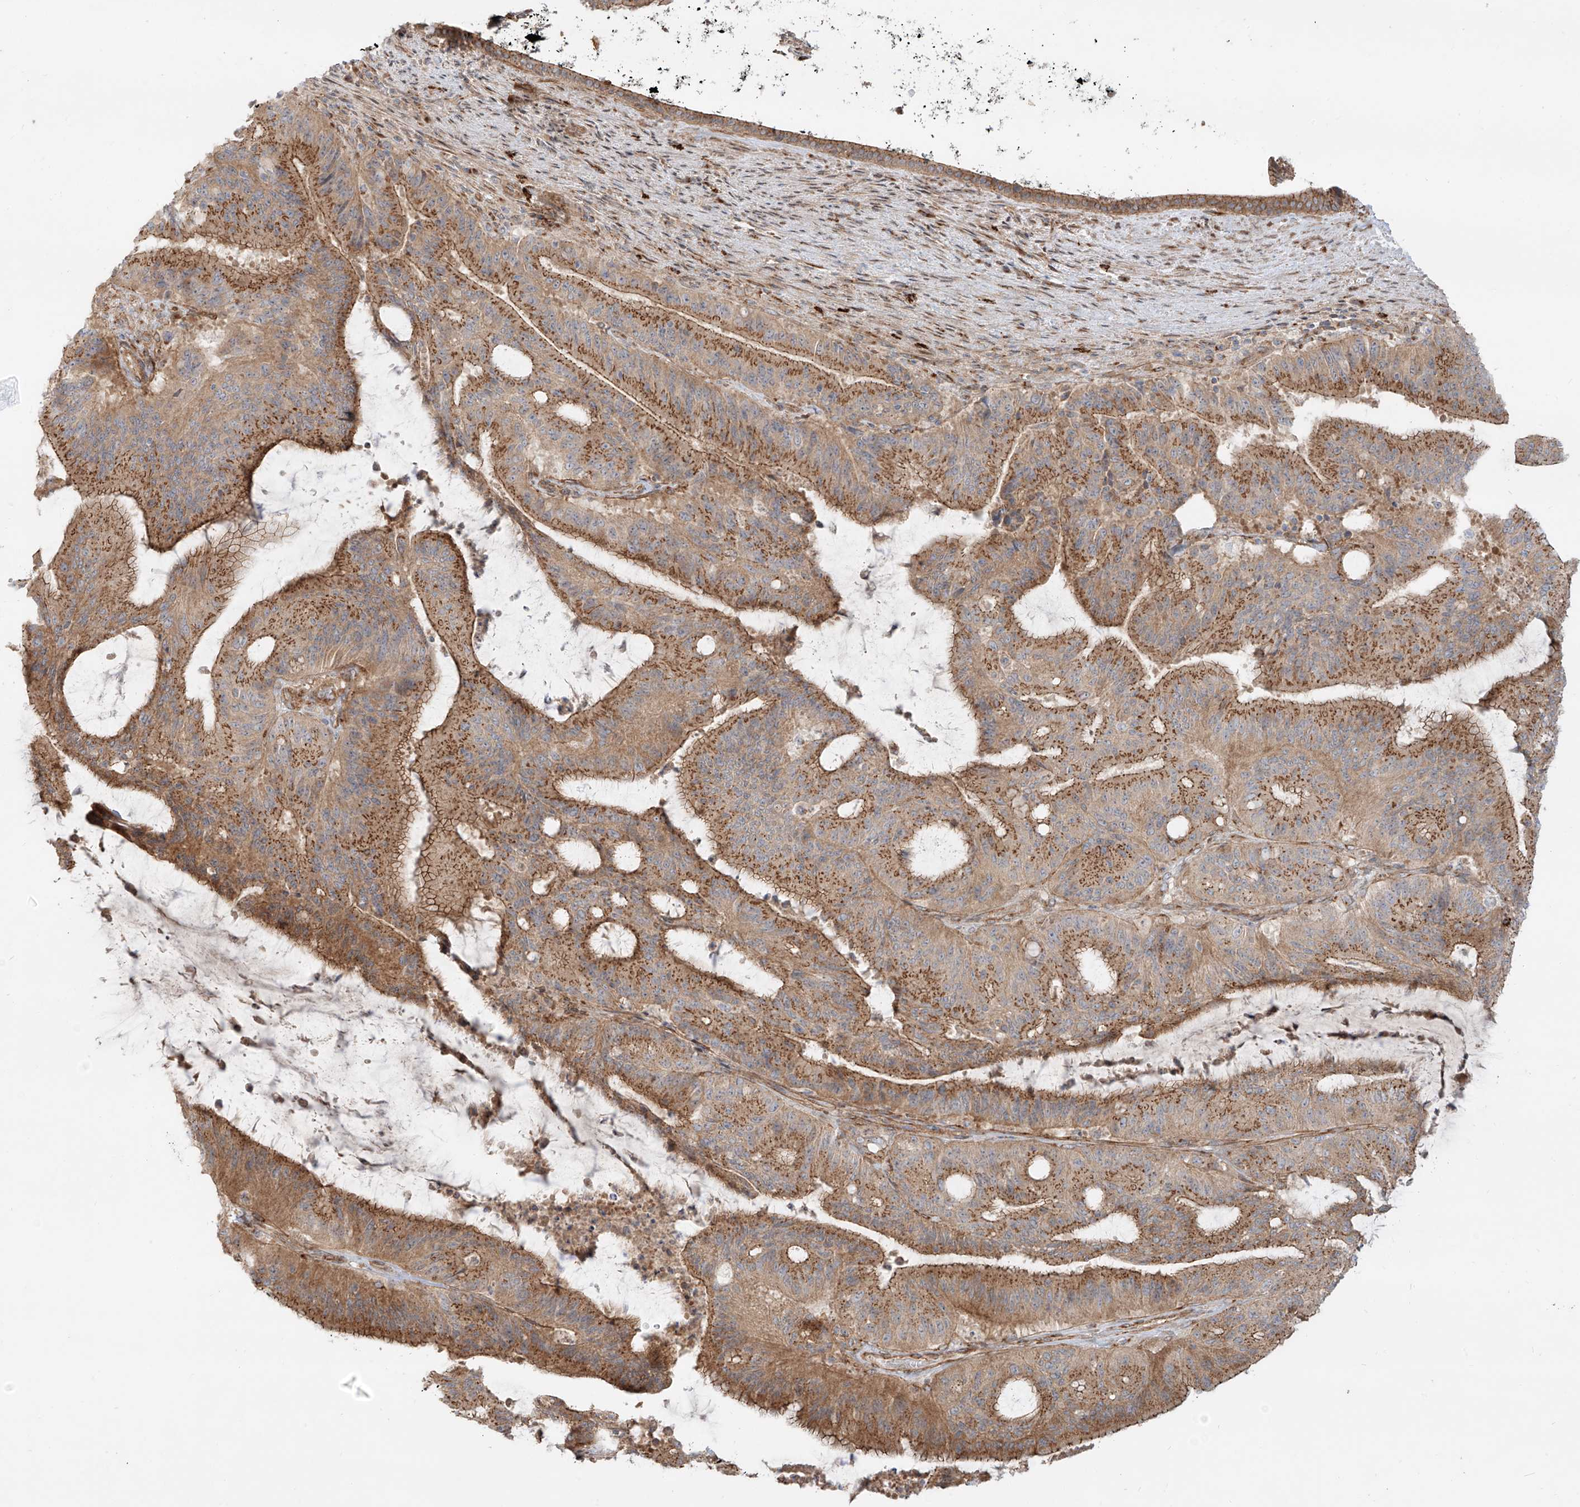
{"staining": {"intensity": "moderate", "quantity": ">75%", "location": "cytoplasmic/membranous"}, "tissue": "liver cancer", "cell_type": "Tumor cells", "image_type": "cancer", "snomed": [{"axis": "morphology", "description": "Normal tissue, NOS"}, {"axis": "morphology", "description": "Cholangiocarcinoma"}, {"axis": "topography", "description": "Liver"}, {"axis": "topography", "description": "Peripheral nerve tissue"}], "caption": "Immunohistochemistry (IHC) image of neoplastic tissue: human cholangiocarcinoma (liver) stained using immunohistochemistry (IHC) reveals medium levels of moderate protein expression localized specifically in the cytoplasmic/membranous of tumor cells, appearing as a cytoplasmic/membranous brown color.", "gene": "ZNF287", "patient": {"sex": "female", "age": 73}}